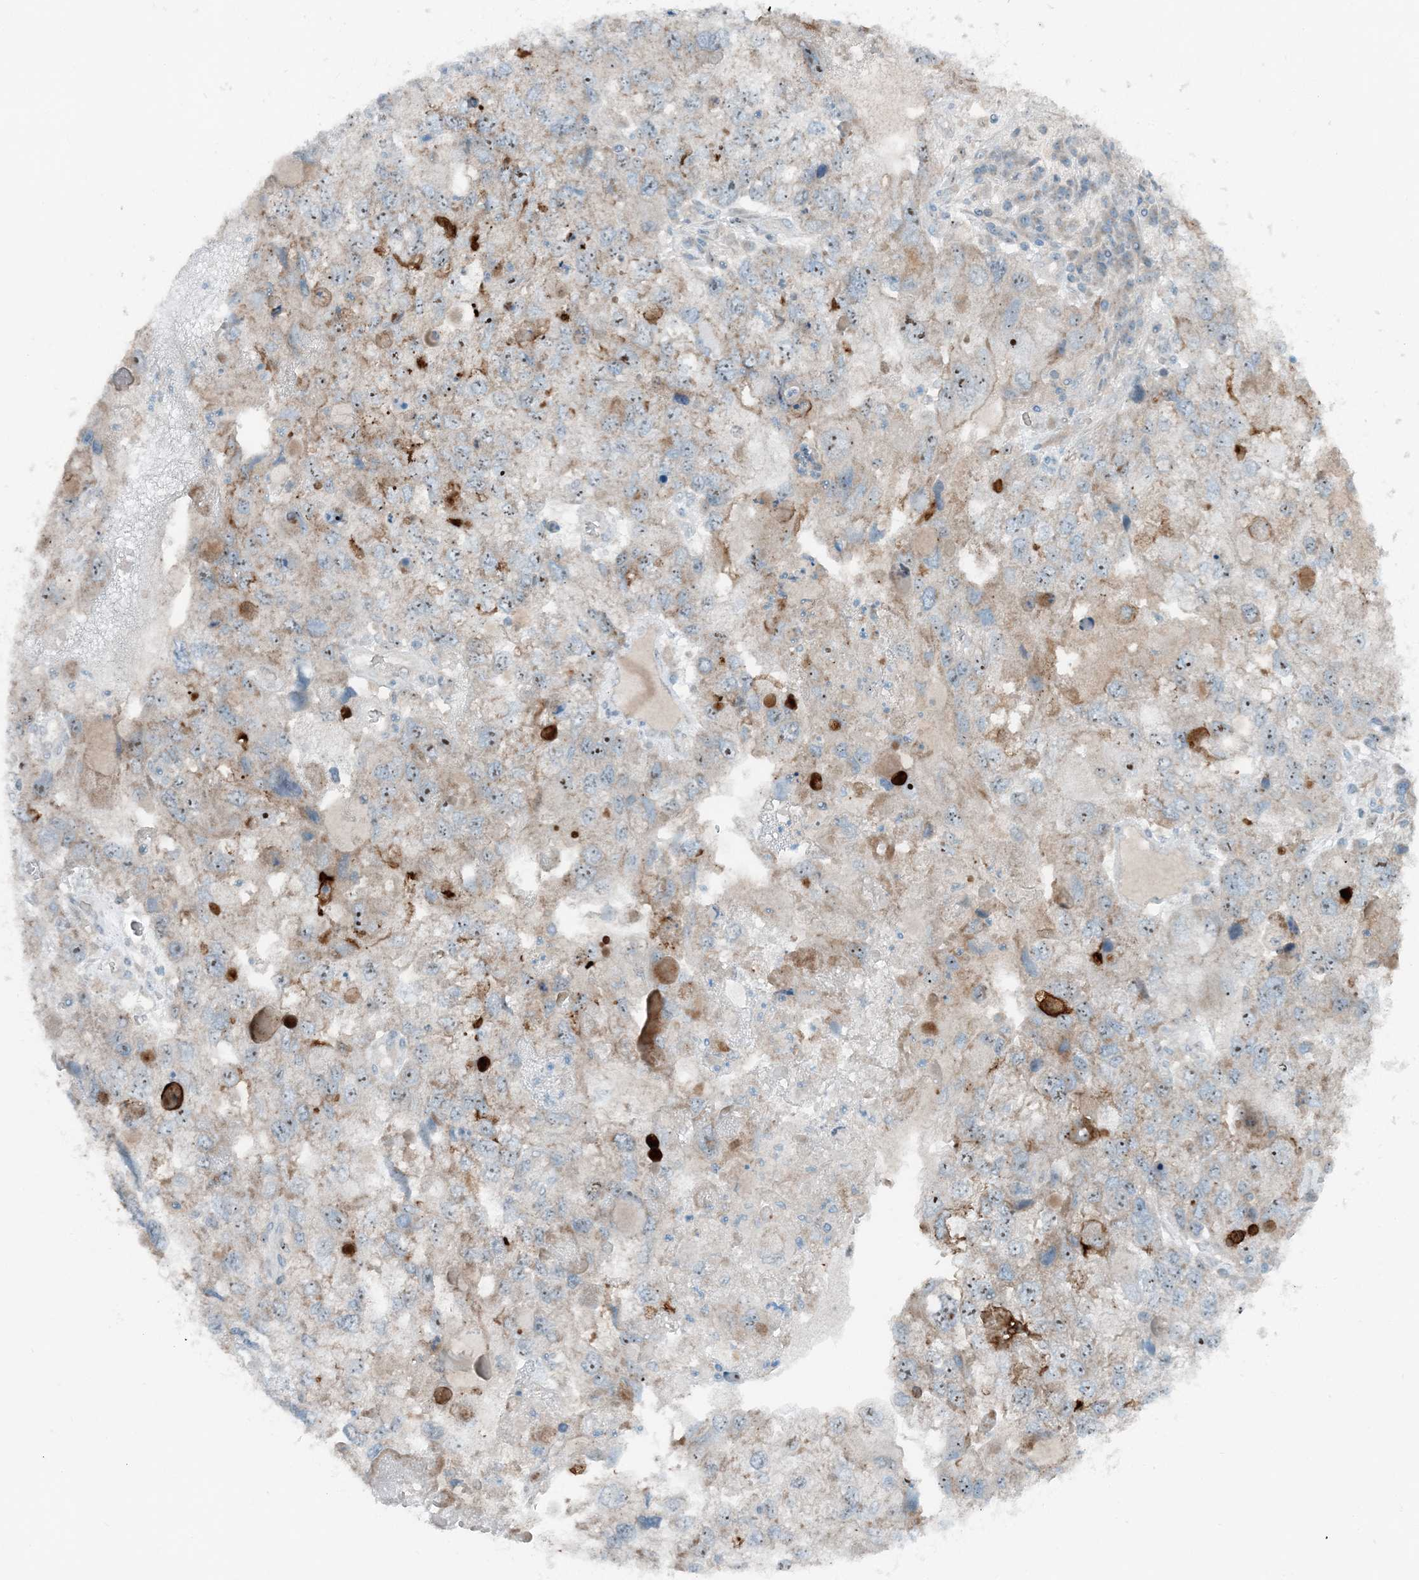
{"staining": {"intensity": "weak", "quantity": "25%-75%", "location": "cytoplasmic/membranous"}, "tissue": "endometrial cancer", "cell_type": "Tumor cells", "image_type": "cancer", "snomed": [{"axis": "morphology", "description": "Adenocarcinoma, NOS"}, {"axis": "topography", "description": "Endometrium"}], "caption": "A brown stain shows weak cytoplasmic/membranous expression of a protein in adenocarcinoma (endometrial) tumor cells. The protein is shown in brown color, while the nuclei are stained blue.", "gene": "MITD1", "patient": {"sex": "female", "age": 49}}